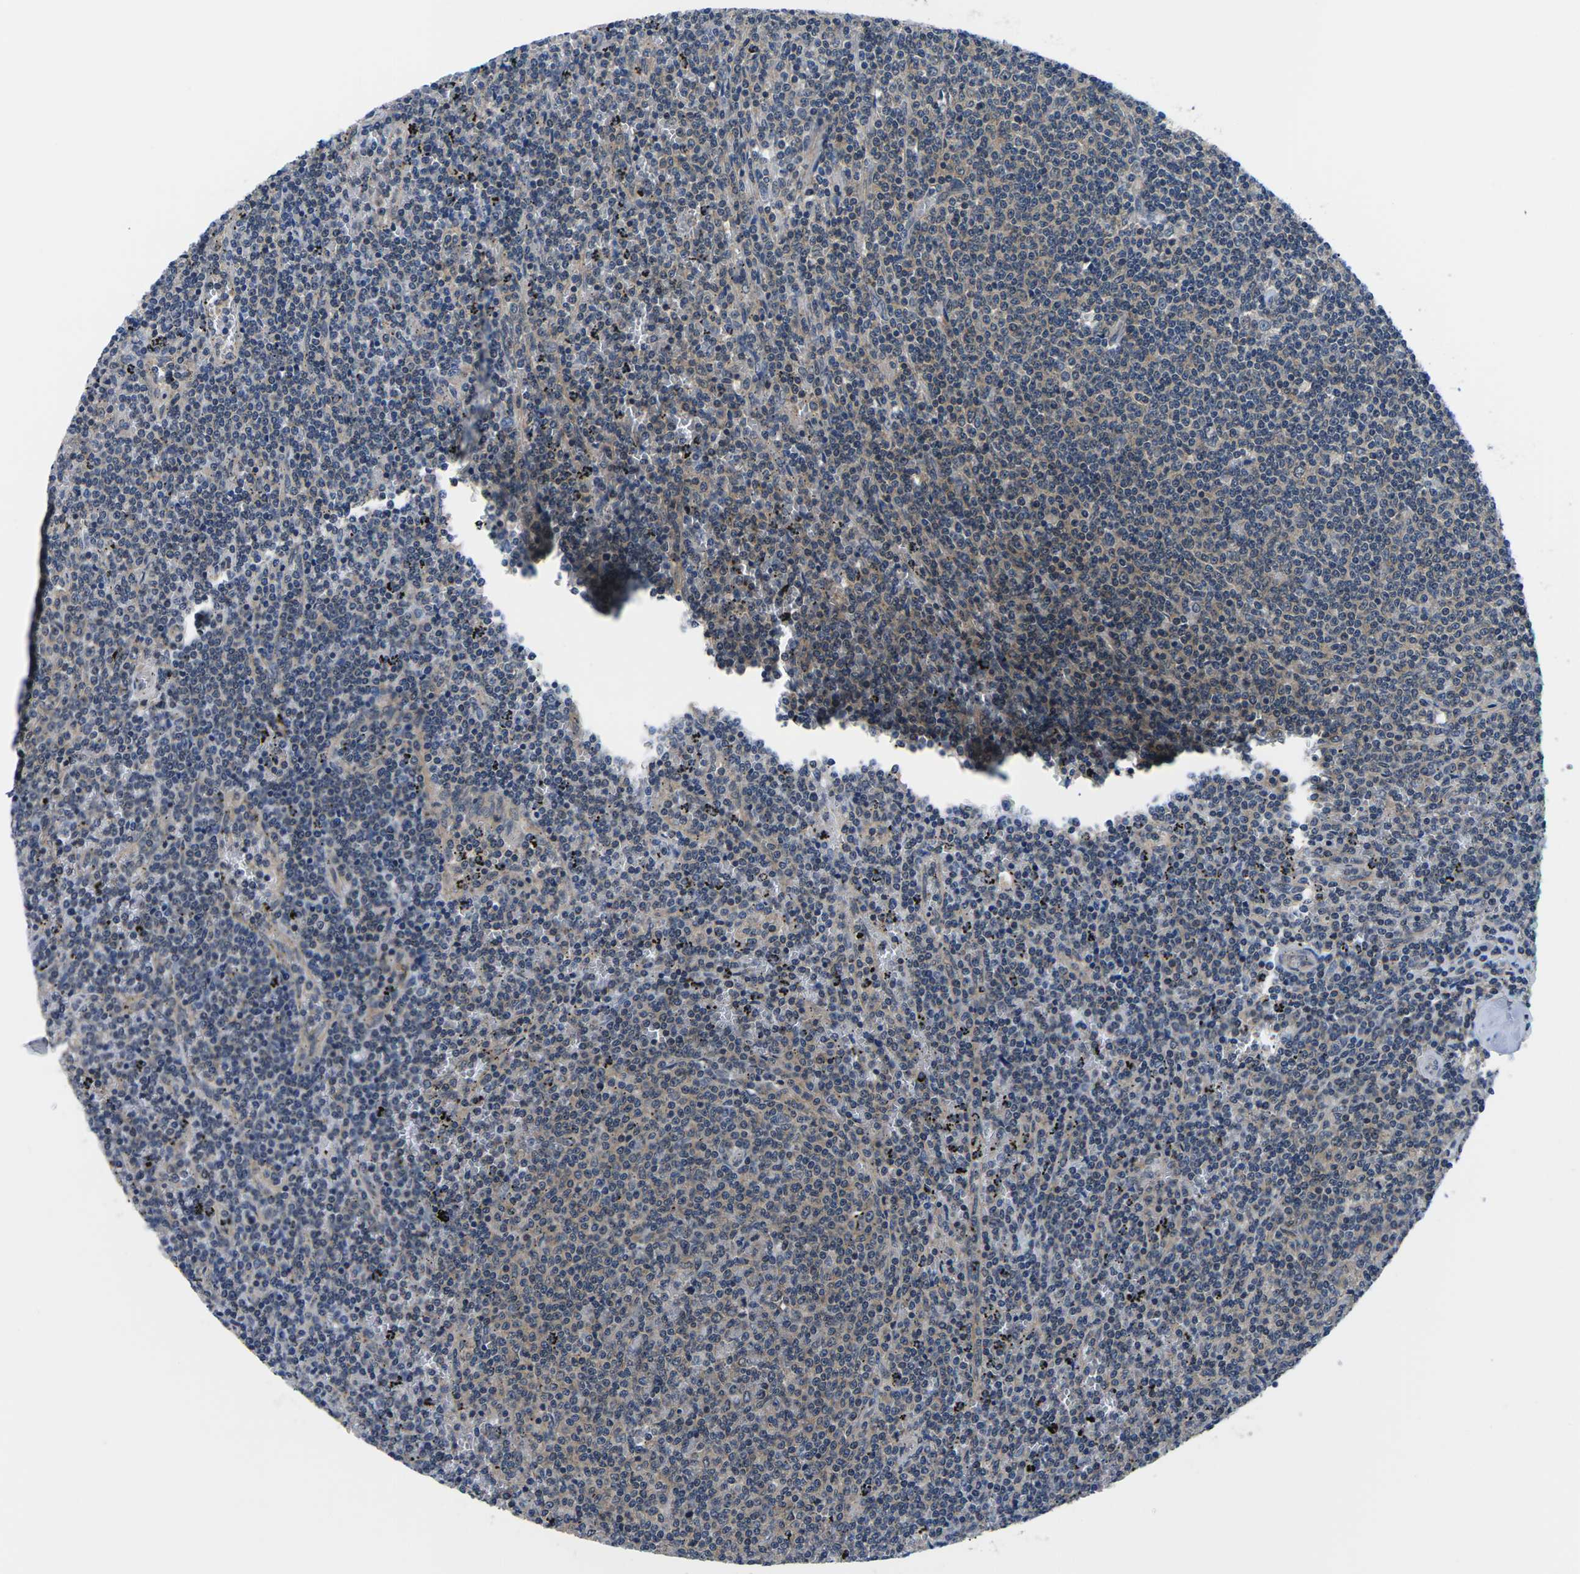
{"staining": {"intensity": "weak", "quantity": "25%-75%", "location": "cytoplasmic/membranous"}, "tissue": "lymphoma", "cell_type": "Tumor cells", "image_type": "cancer", "snomed": [{"axis": "morphology", "description": "Malignant lymphoma, non-Hodgkin's type, Low grade"}, {"axis": "topography", "description": "Spleen"}], "caption": "This micrograph exhibits immunohistochemistry (IHC) staining of human low-grade malignant lymphoma, non-Hodgkin's type, with low weak cytoplasmic/membranous positivity in approximately 25%-75% of tumor cells.", "gene": "GSK3B", "patient": {"sex": "female", "age": 50}}